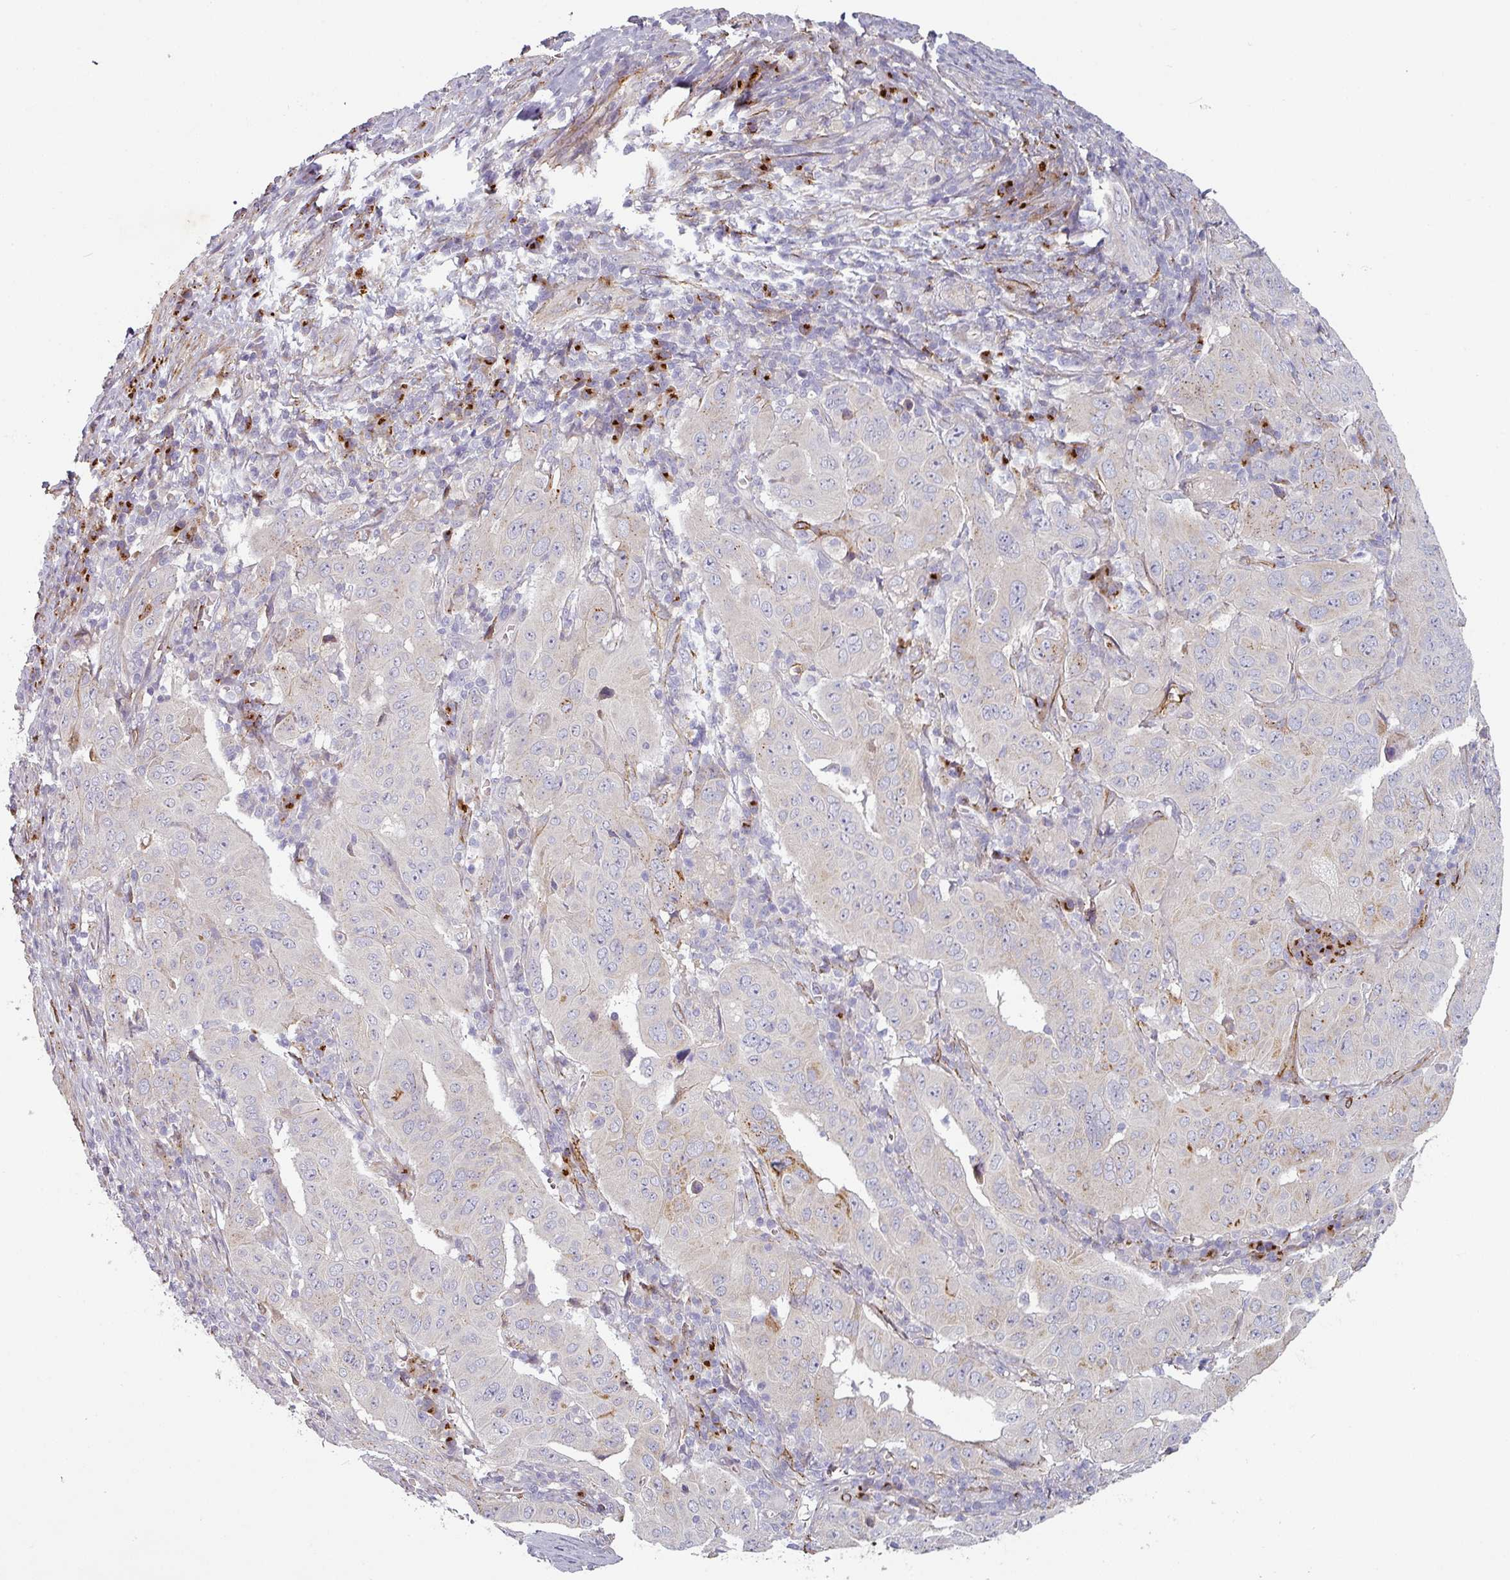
{"staining": {"intensity": "negative", "quantity": "none", "location": "none"}, "tissue": "pancreatic cancer", "cell_type": "Tumor cells", "image_type": "cancer", "snomed": [{"axis": "morphology", "description": "Adenocarcinoma, NOS"}, {"axis": "topography", "description": "Pancreas"}], "caption": "This is a photomicrograph of IHC staining of pancreatic adenocarcinoma, which shows no expression in tumor cells.", "gene": "PRODH2", "patient": {"sex": "male", "age": 63}}